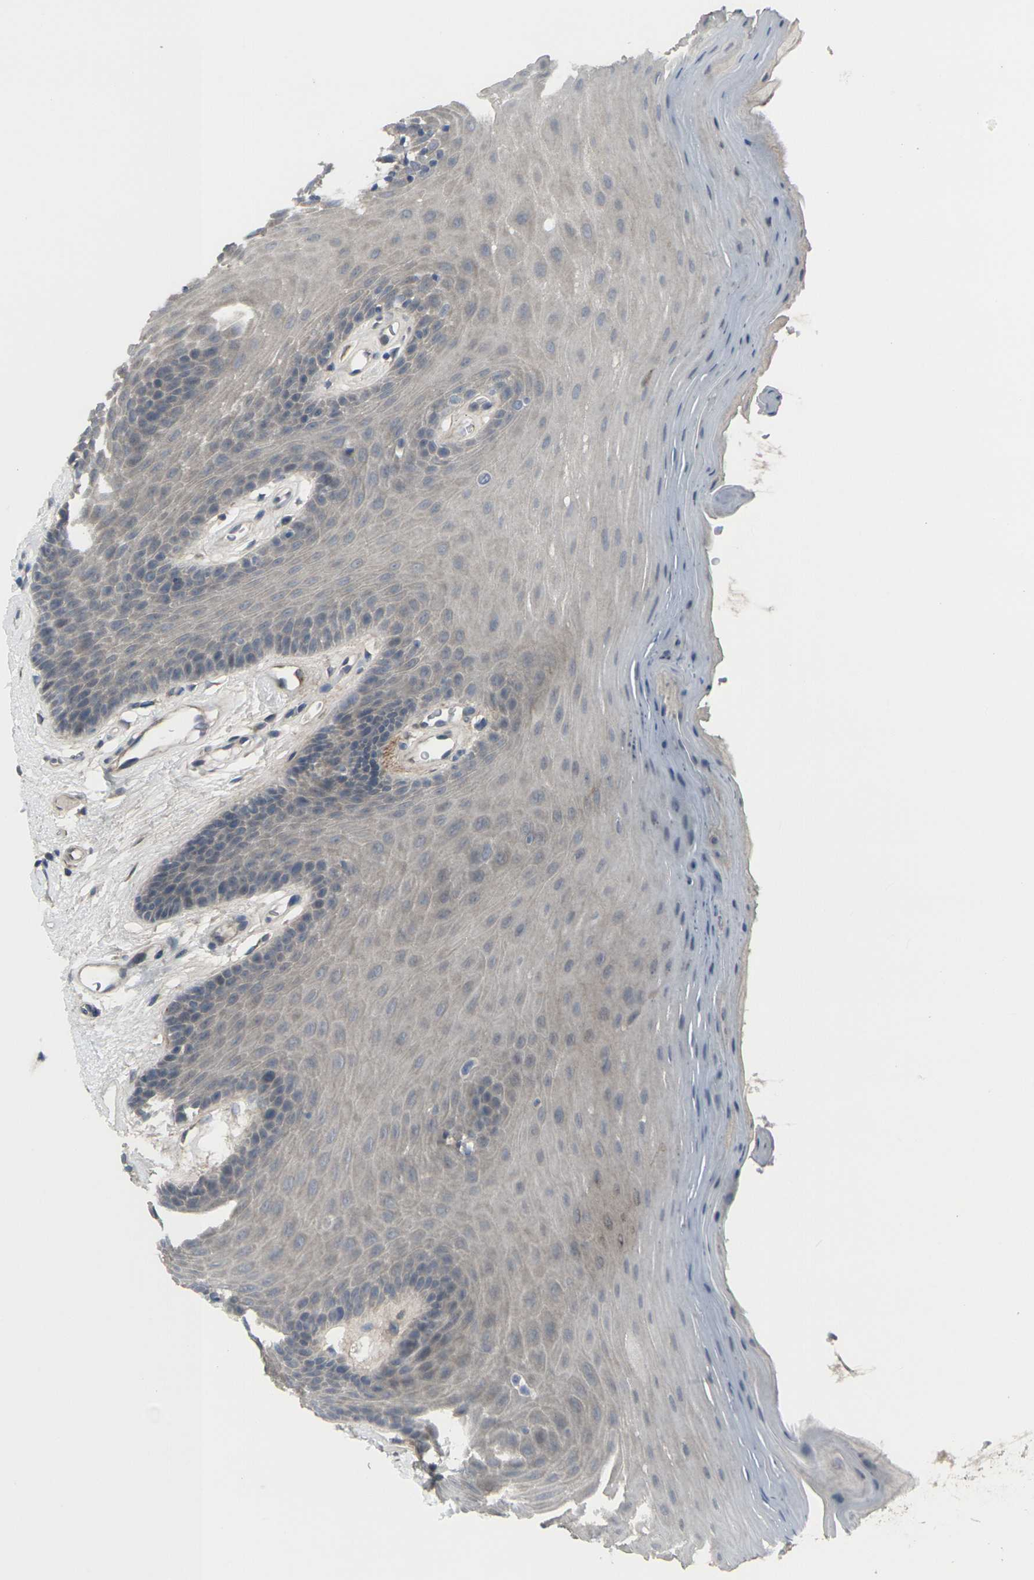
{"staining": {"intensity": "negative", "quantity": "none", "location": "none"}, "tissue": "oral mucosa", "cell_type": "Squamous epithelial cells", "image_type": "normal", "snomed": [{"axis": "morphology", "description": "Normal tissue, NOS"}, {"axis": "morphology", "description": "Squamous cell carcinoma, NOS"}, {"axis": "topography", "description": "Skeletal muscle"}, {"axis": "topography", "description": "Adipose tissue"}, {"axis": "topography", "description": "Vascular tissue"}, {"axis": "topography", "description": "Oral tissue"}, {"axis": "topography", "description": "Peripheral nerve tissue"}, {"axis": "topography", "description": "Head-Neck"}], "caption": "Protein analysis of unremarkable oral mucosa shows no significant staining in squamous epithelial cells. (DAB (3,3'-diaminobenzidine) immunohistochemistry (IHC) with hematoxylin counter stain).", "gene": "CCR10", "patient": {"sex": "male", "age": 71}}